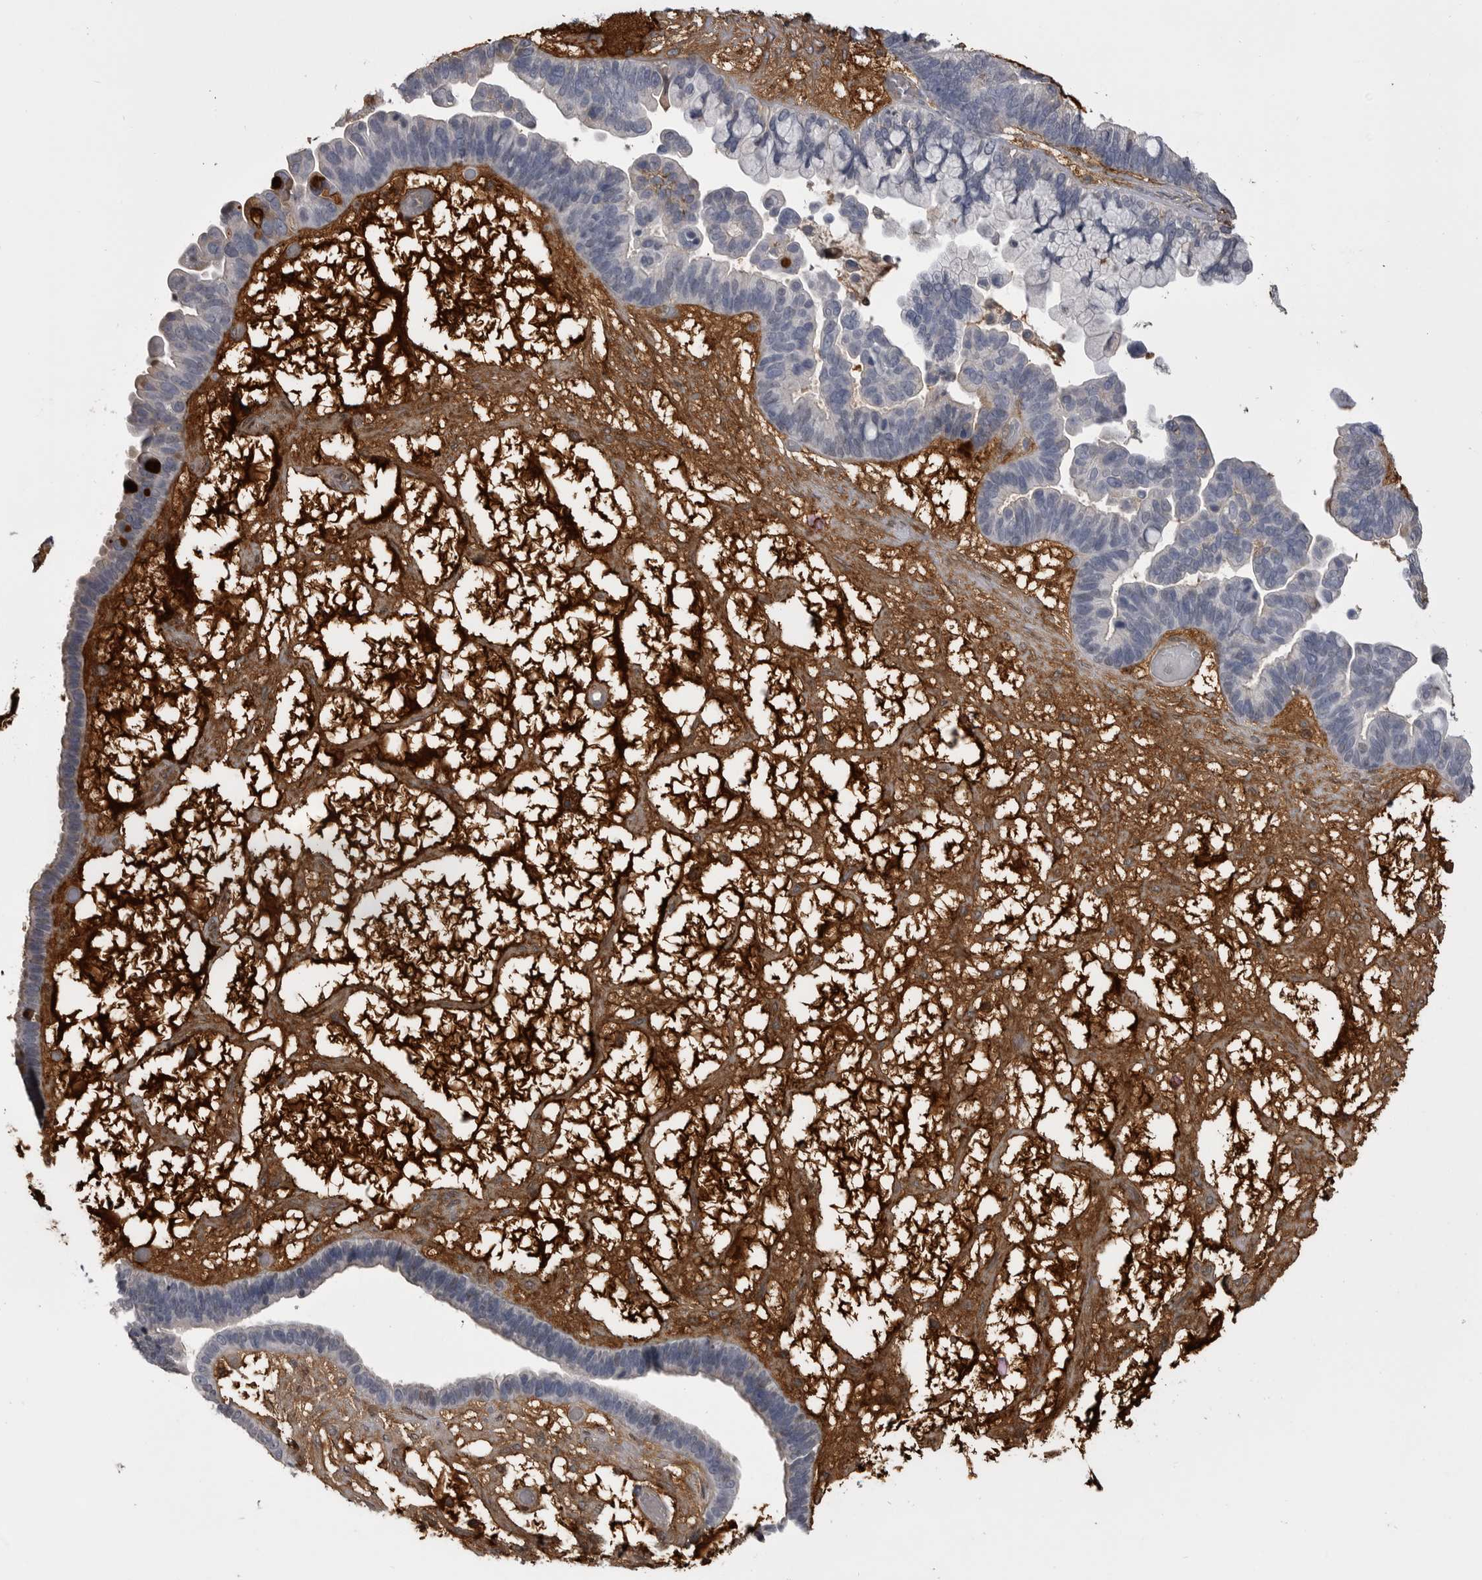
{"staining": {"intensity": "negative", "quantity": "none", "location": "none"}, "tissue": "ovarian cancer", "cell_type": "Tumor cells", "image_type": "cancer", "snomed": [{"axis": "morphology", "description": "Cystadenocarcinoma, serous, NOS"}, {"axis": "topography", "description": "Ovary"}], "caption": "Human ovarian serous cystadenocarcinoma stained for a protein using IHC reveals no positivity in tumor cells.", "gene": "AHSG", "patient": {"sex": "female", "age": 56}}